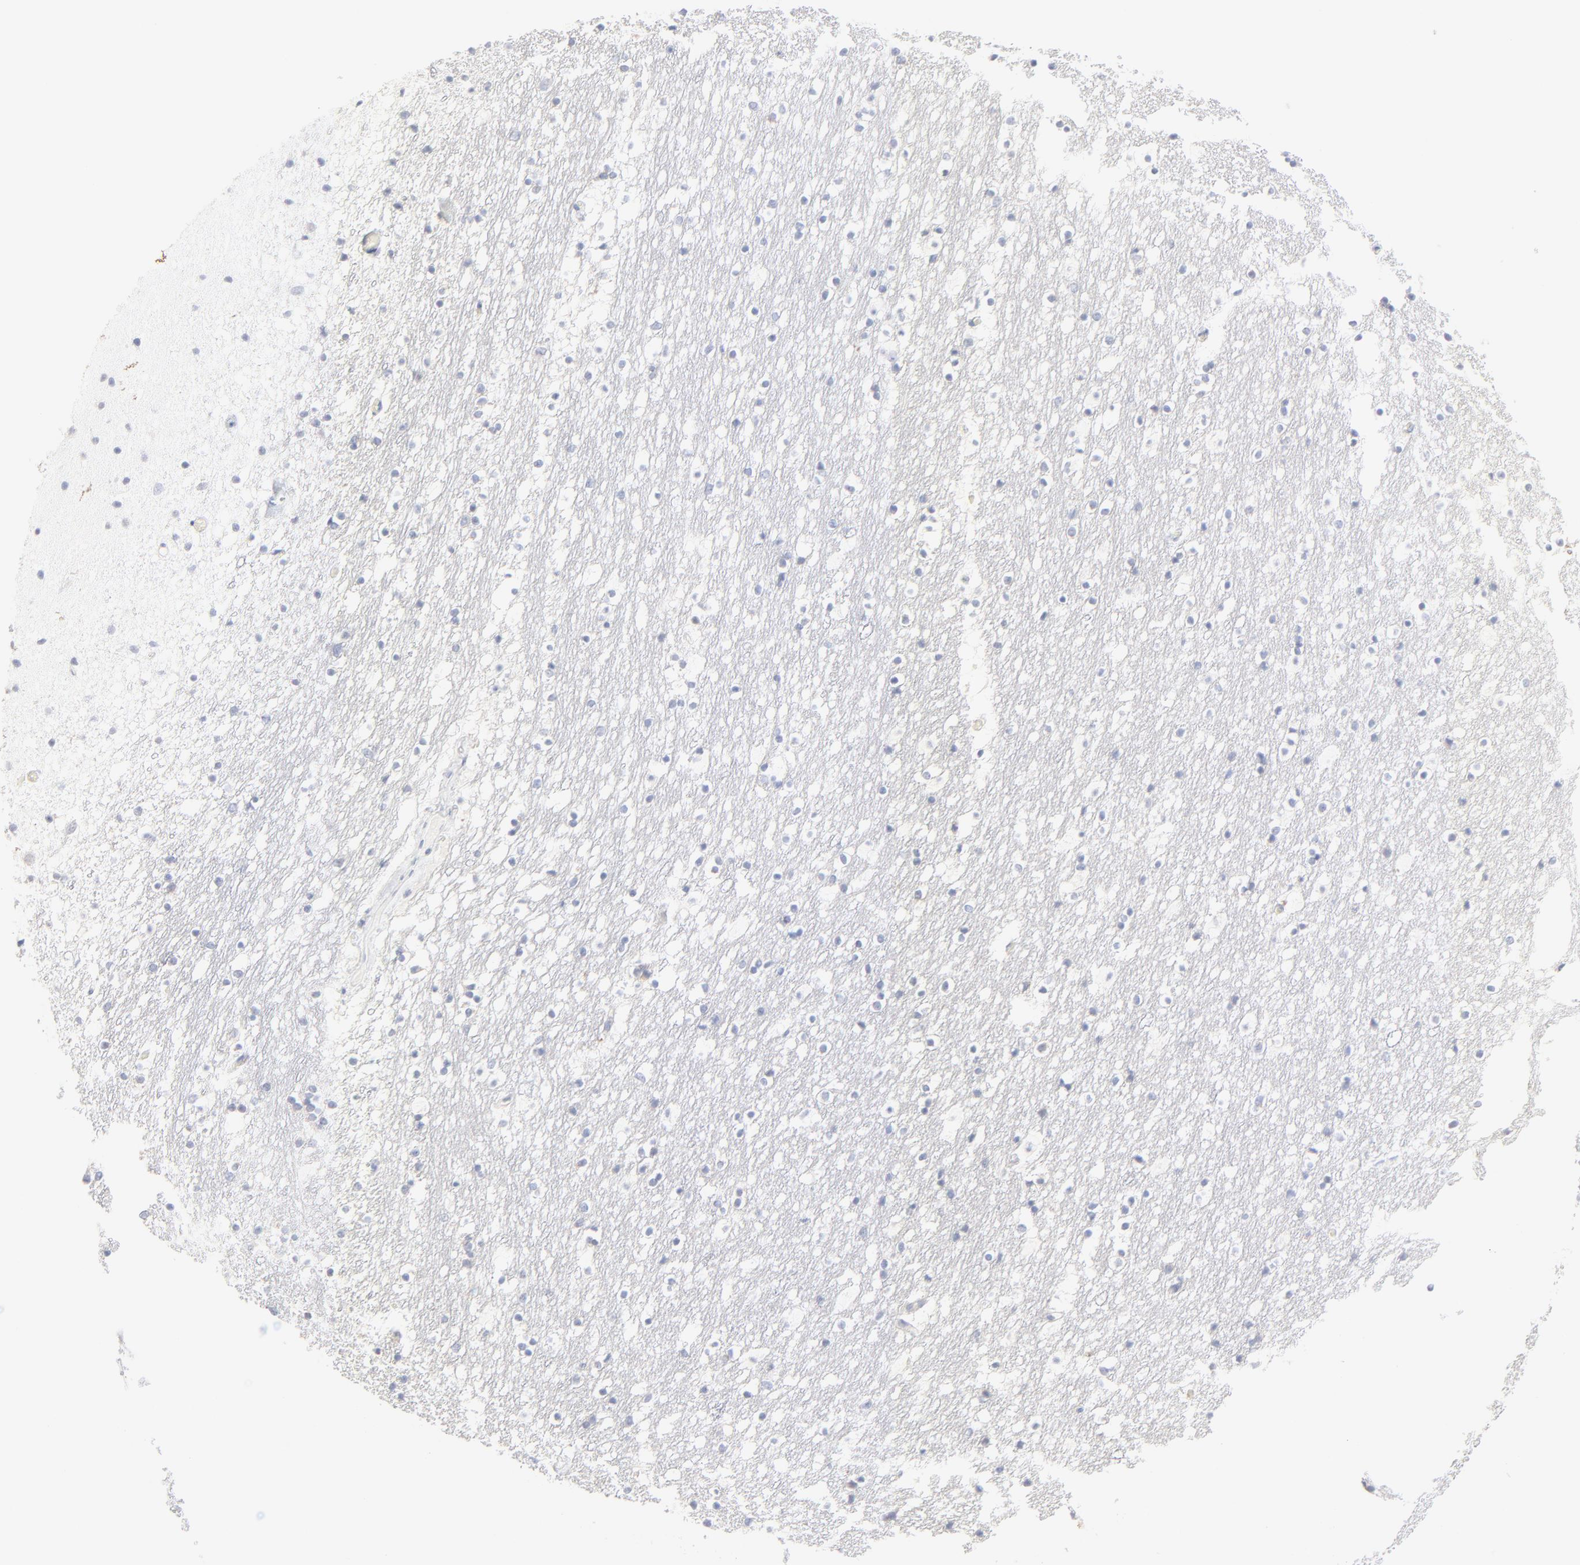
{"staining": {"intensity": "negative", "quantity": "none", "location": "none"}, "tissue": "caudate", "cell_type": "Glial cells", "image_type": "normal", "snomed": [{"axis": "morphology", "description": "Normal tissue, NOS"}, {"axis": "topography", "description": "Lateral ventricle wall"}], "caption": "High power microscopy image of an immunohistochemistry micrograph of normal caudate, revealing no significant positivity in glial cells. (DAB (3,3'-diaminobenzidine) immunohistochemistry with hematoxylin counter stain).", "gene": "ONECUT1", "patient": {"sex": "male", "age": 45}}